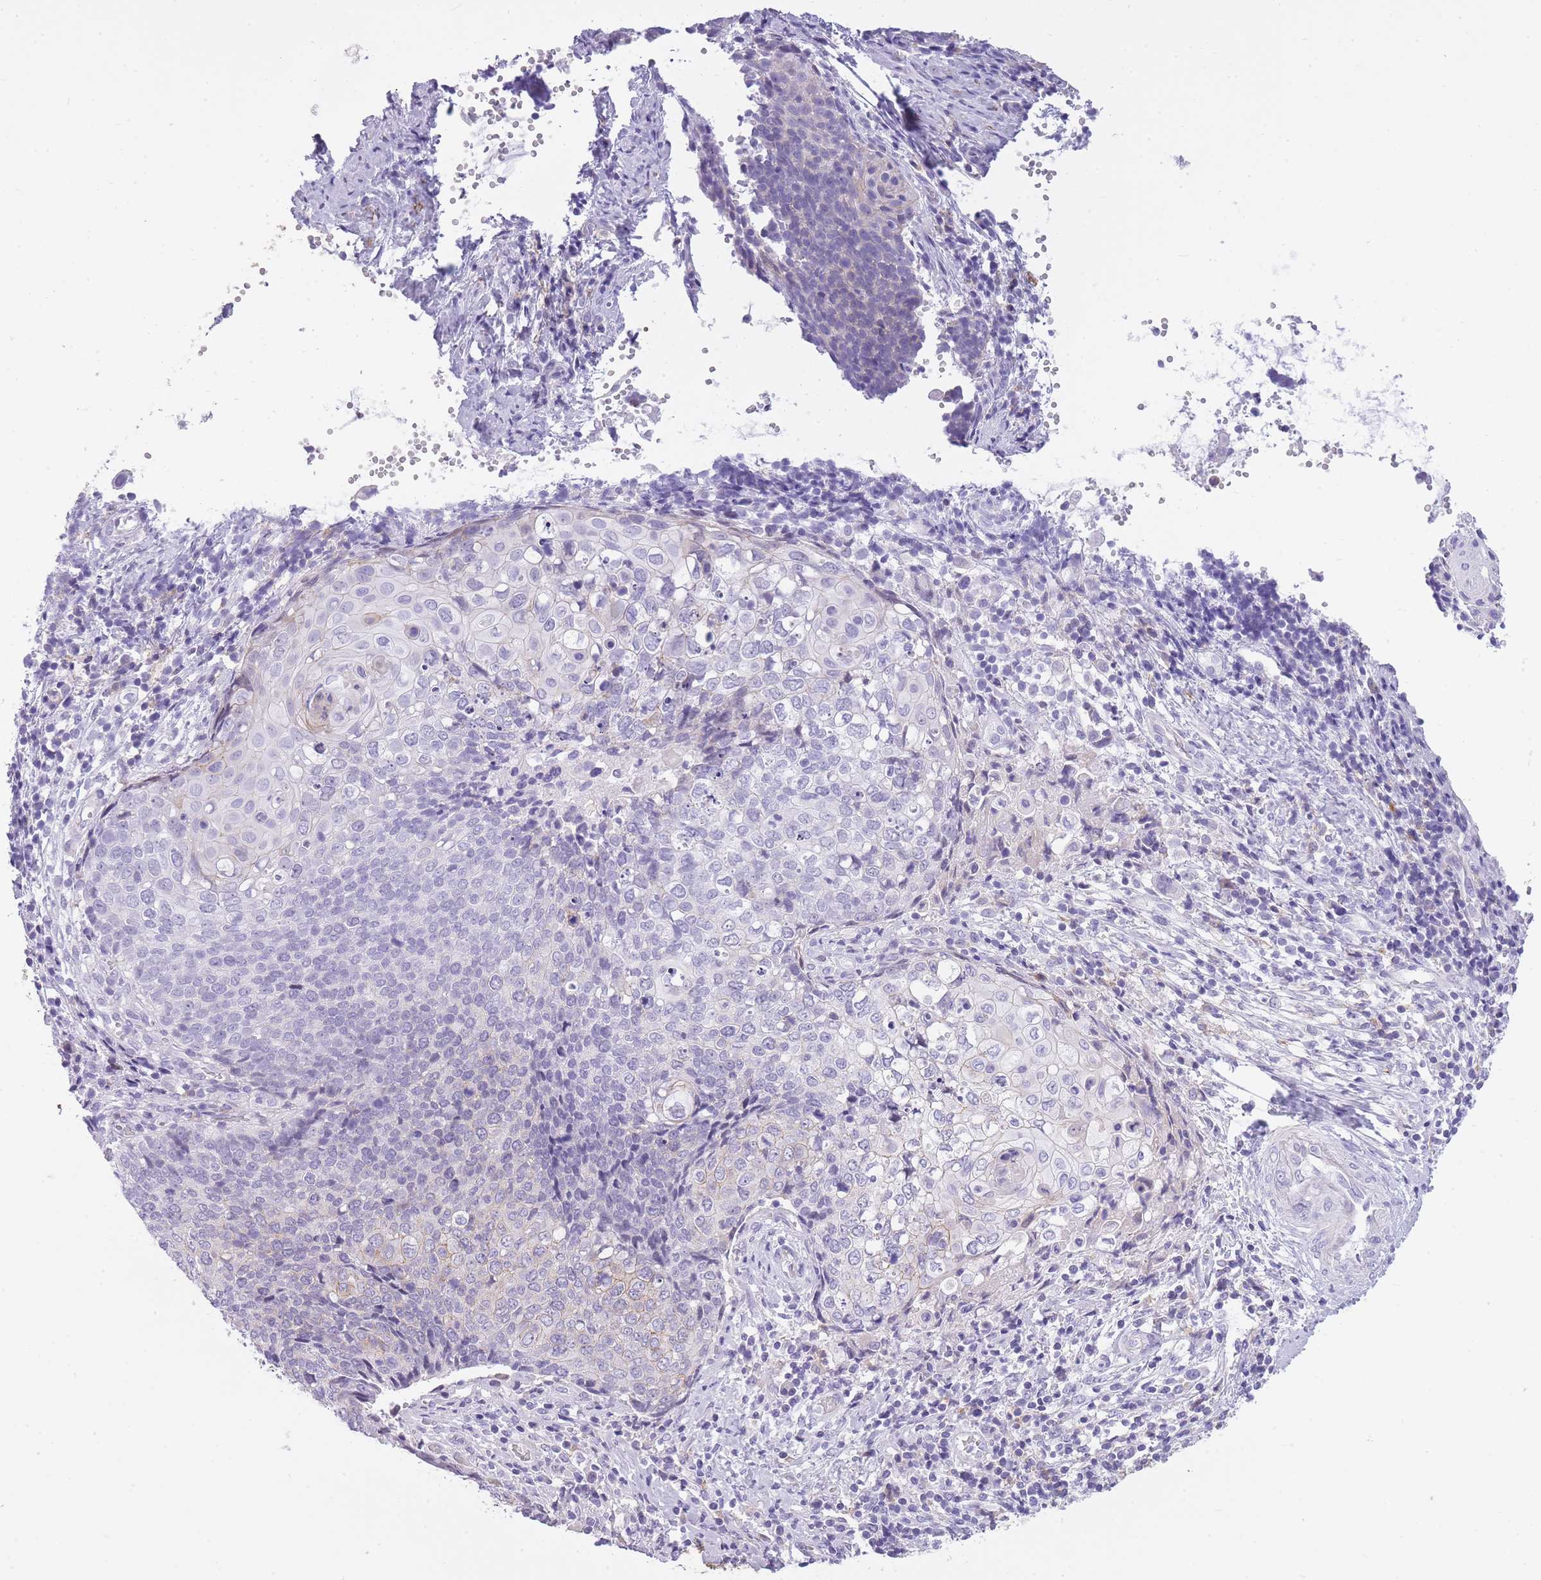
{"staining": {"intensity": "negative", "quantity": "none", "location": "none"}, "tissue": "cervical cancer", "cell_type": "Tumor cells", "image_type": "cancer", "snomed": [{"axis": "morphology", "description": "Squamous cell carcinoma, NOS"}, {"axis": "topography", "description": "Cervix"}], "caption": "Cervical cancer was stained to show a protein in brown. There is no significant positivity in tumor cells.", "gene": "RADX", "patient": {"sex": "female", "age": 39}}